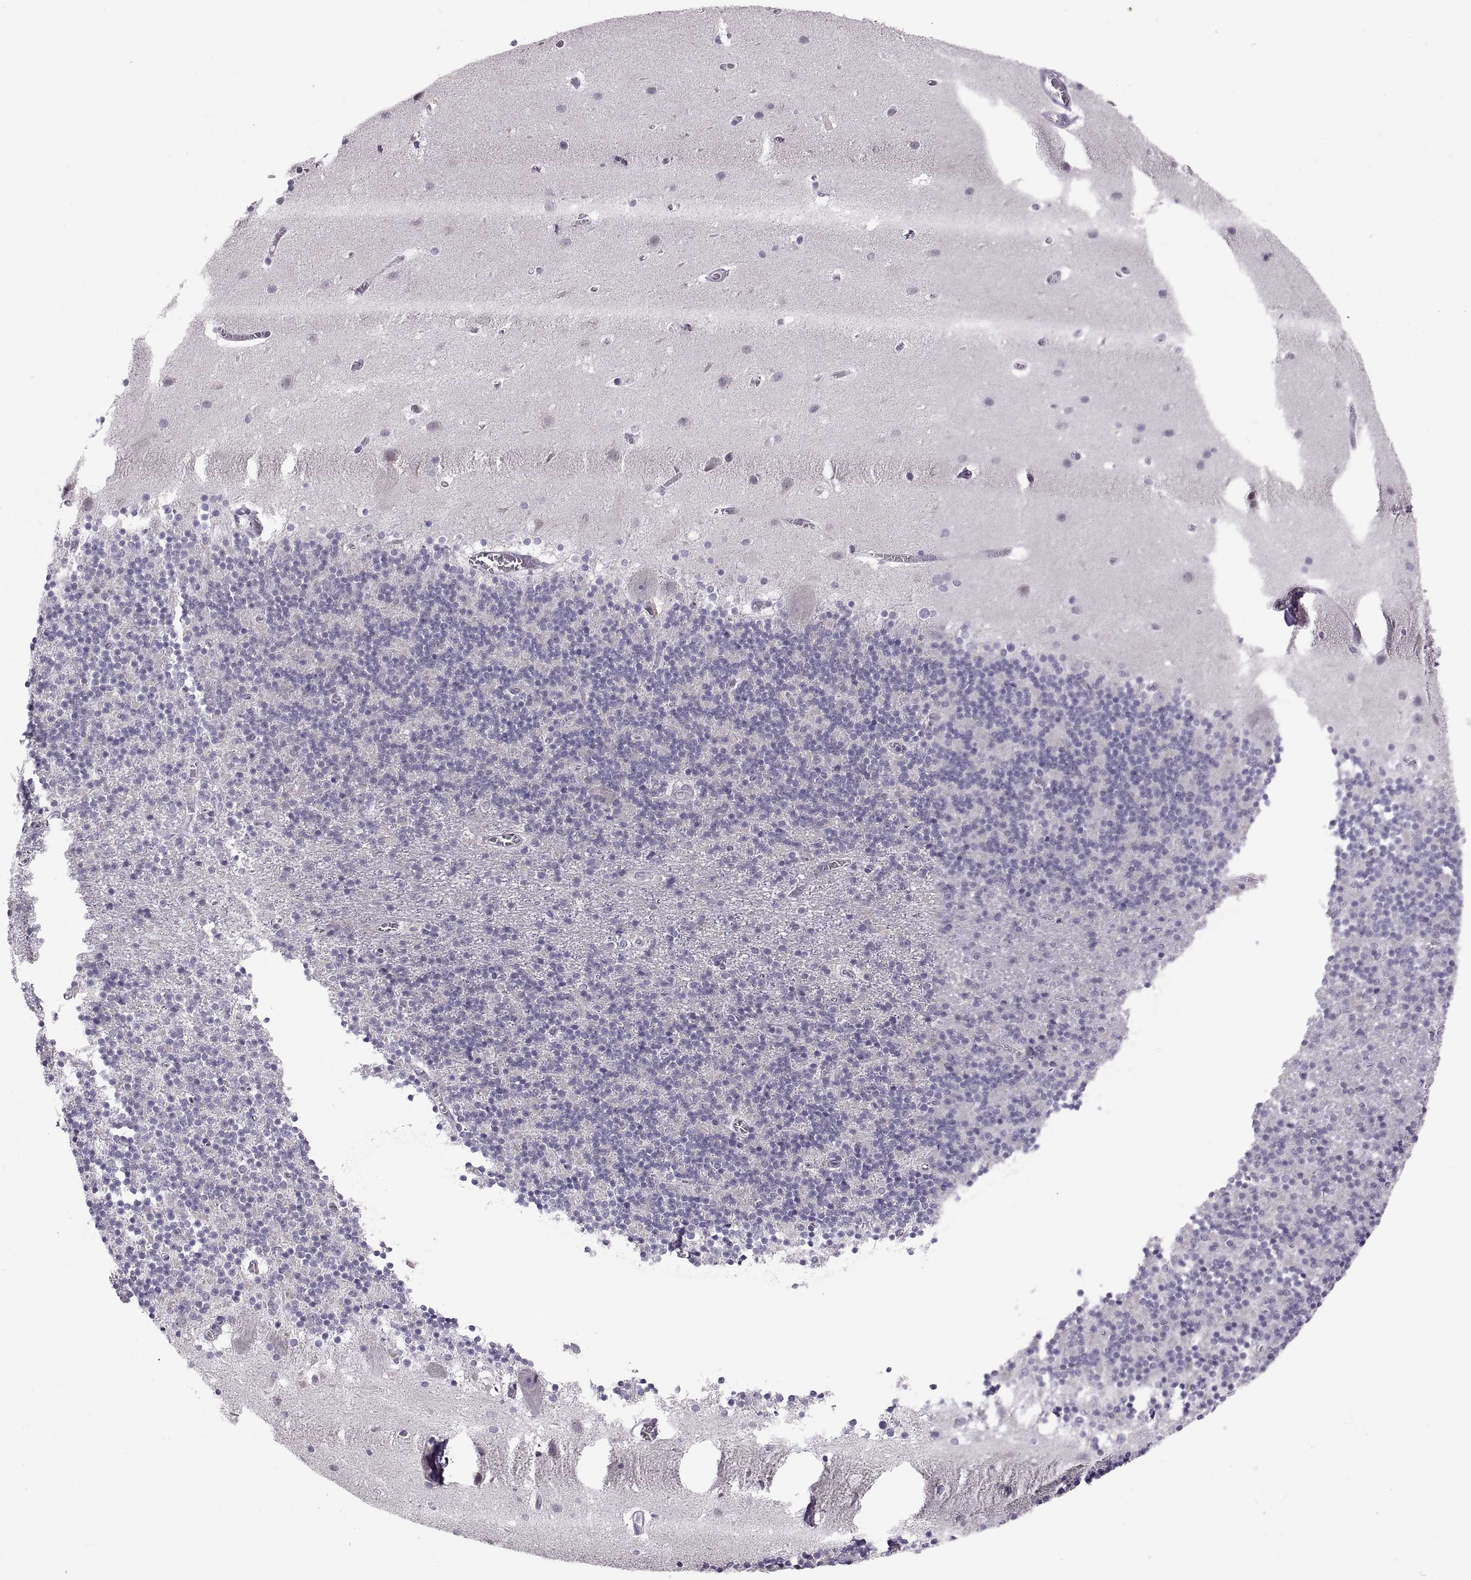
{"staining": {"intensity": "negative", "quantity": "none", "location": "none"}, "tissue": "cerebellum", "cell_type": "Cells in granular layer", "image_type": "normal", "snomed": [{"axis": "morphology", "description": "Normal tissue, NOS"}, {"axis": "topography", "description": "Cerebellum"}], "caption": "The photomicrograph displays no staining of cells in granular layer in benign cerebellum.", "gene": "ADH6", "patient": {"sex": "male", "age": 70}}